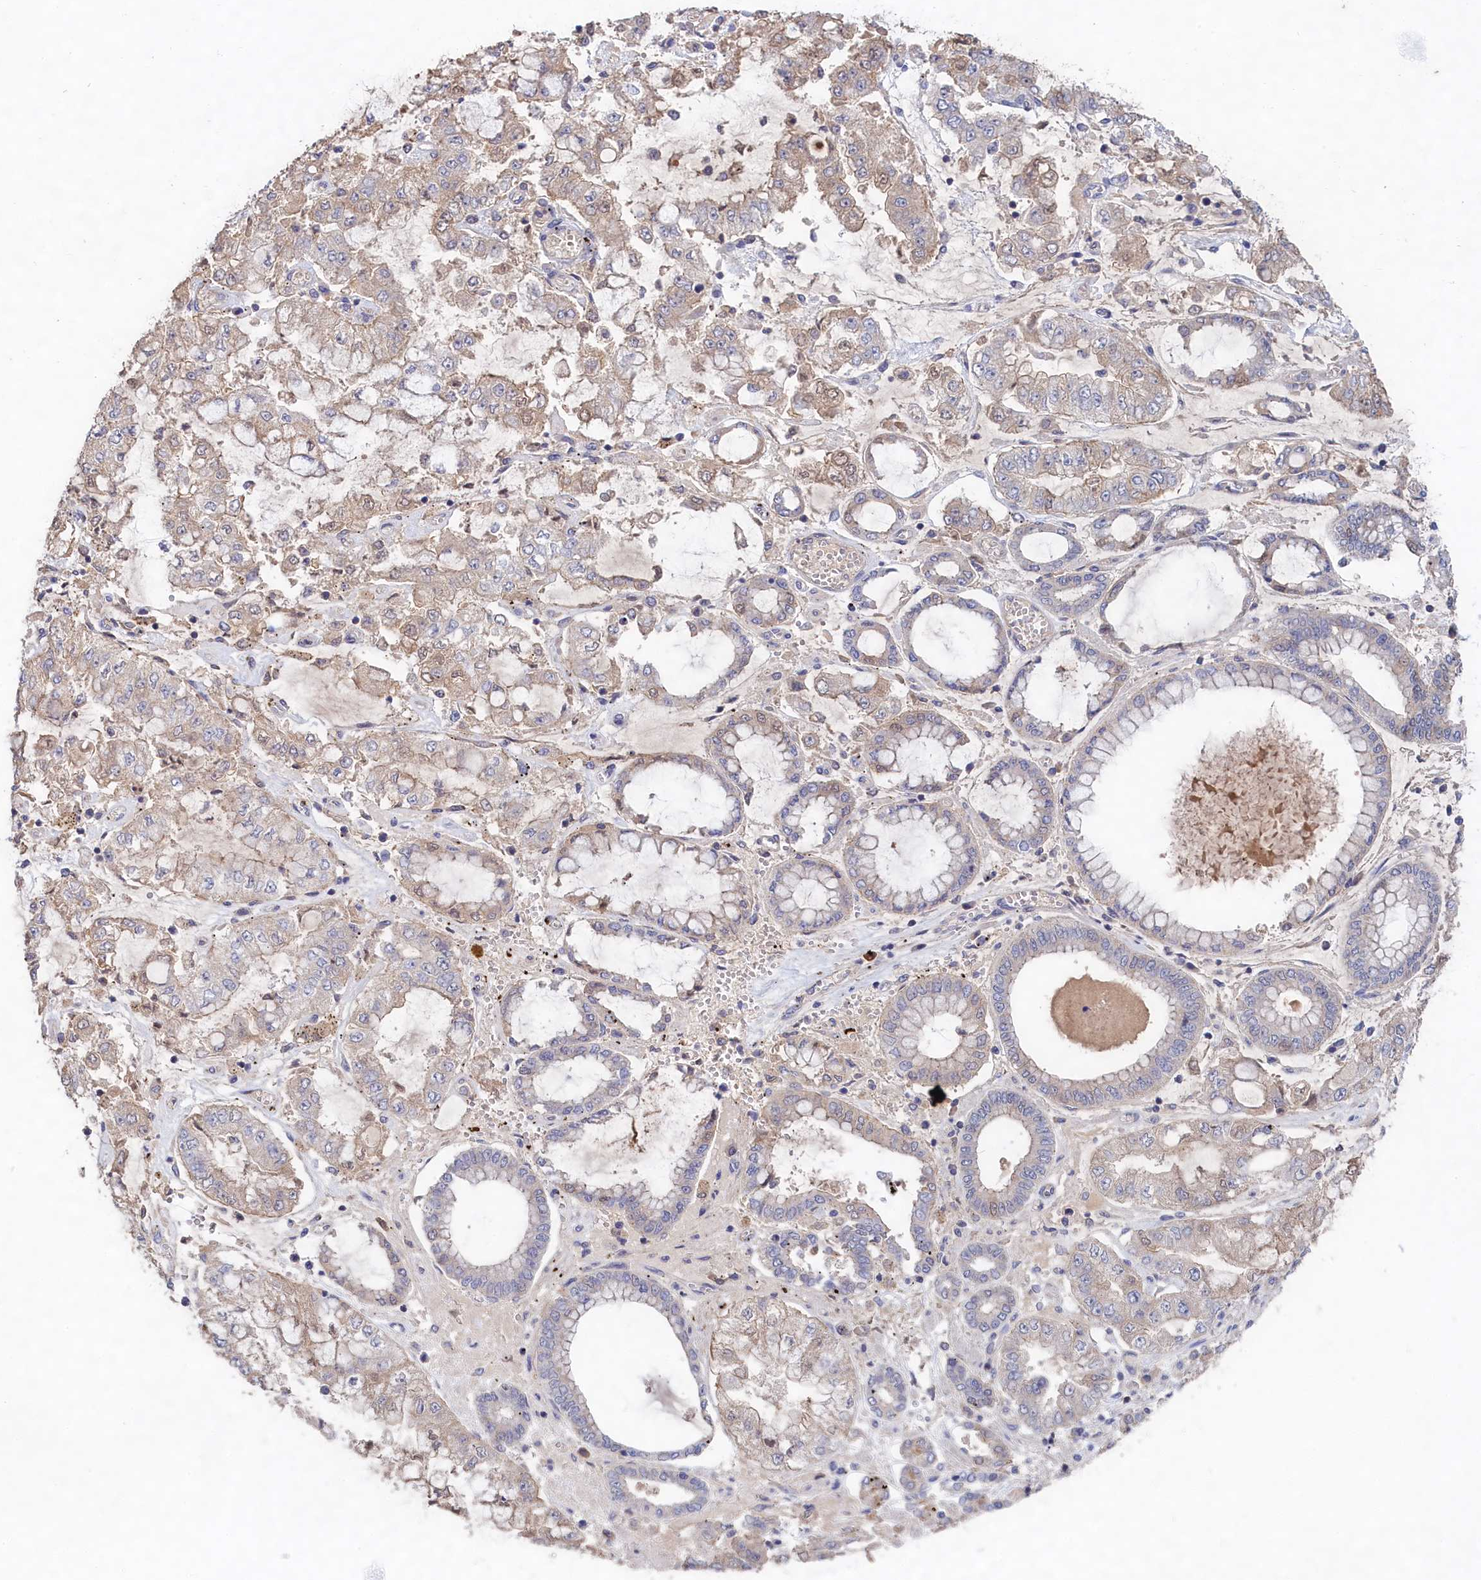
{"staining": {"intensity": "weak", "quantity": "<25%", "location": "cytoplasmic/membranous"}, "tissue": "stomach cancer", "cell_type": "Tumor cells", "image_type": "cancer", "snomed": [{"axis": "morphology", "description": "Adenocarcinoma, NOS"}, {"axis": "topography", "description": "Stomach"}], "caption": "An image of human stomach adenocarcinoma is negative for staining in tumor cells. The staining was performed using DAB to visualize the protein expression in brown, while the nuclei were stained in blue with hematoxylin (Magnification: 20x).", "gene": "CELF5", "patient": {"sex": "male", "age": 76}}